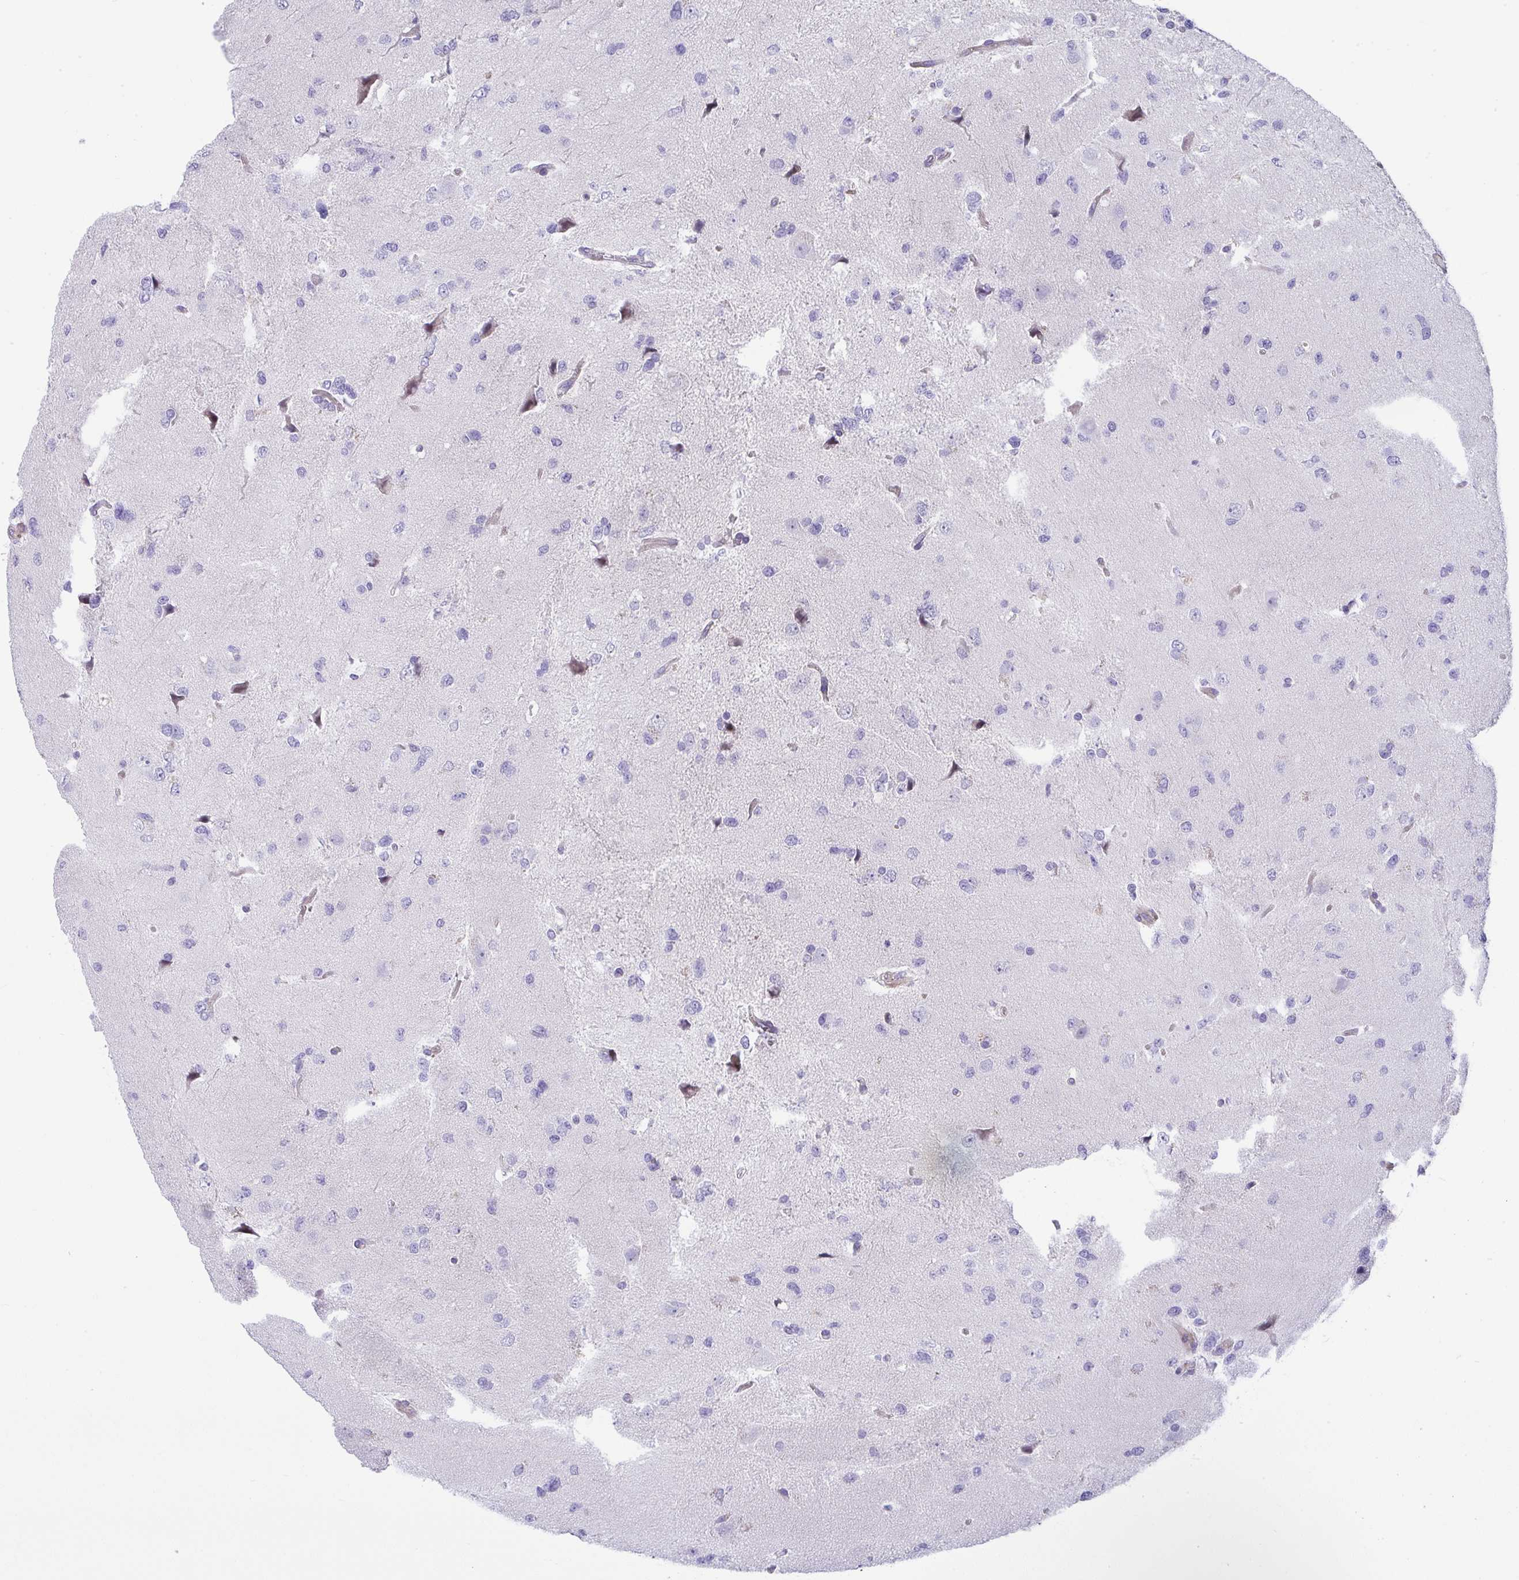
{"staining": {"intensity": "negative", "quantity": "none", "location": "none"}, "tissue": "glioma", "cell_type": "Tumor cells", "image_type": "cancer", "snomed": [{"axis": "morphology", "description": "Glioma, malignant, Low grade"}, {"axis": "topography", "description": "Brain"}], "caption": "Immunohistochemical staining of human malignant low-grade glioma displays no significant expression in tumor cells.", "gene": "MYL12A", "patient": {"sex": "female", "age": 55}}